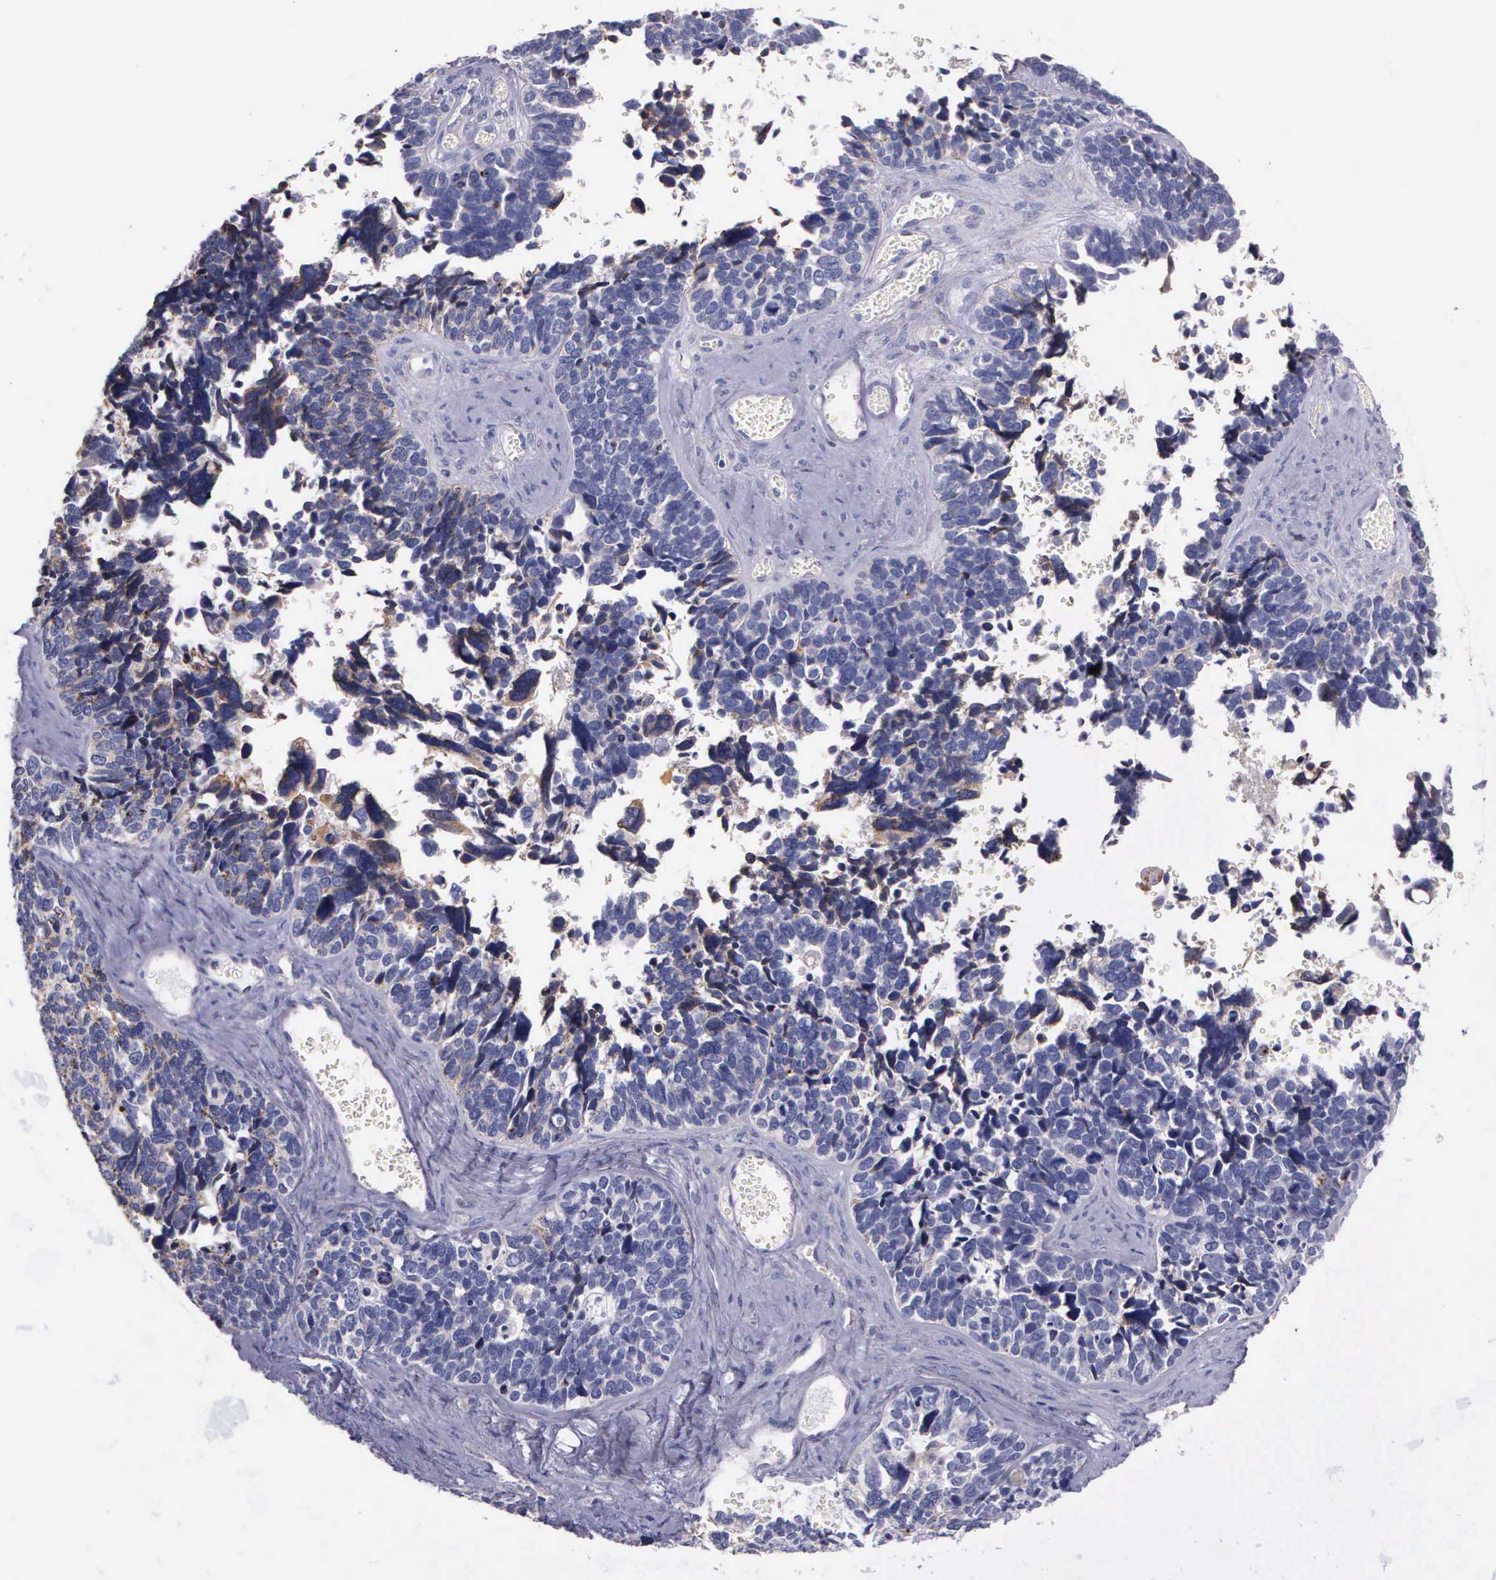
{"staining": {"intensity": "negative", "quantity": "none", "location": "none"}, "tissue": "ovarian cancer", "cell_type": "Tumor cells", "image_type": "cancer", "snomed": [{"axis": "morphology", "description": "Cystadenocarcinoma, serous, NOS"}, {"axis": "topography", "description": "Ovary"}], "caption": "Image shows no significant protein positivity in tumor cells of serous cystadenocarcinoma (ovarian).", "gene": "MIA2", "patient": {"sex": "female", "age": 77}}